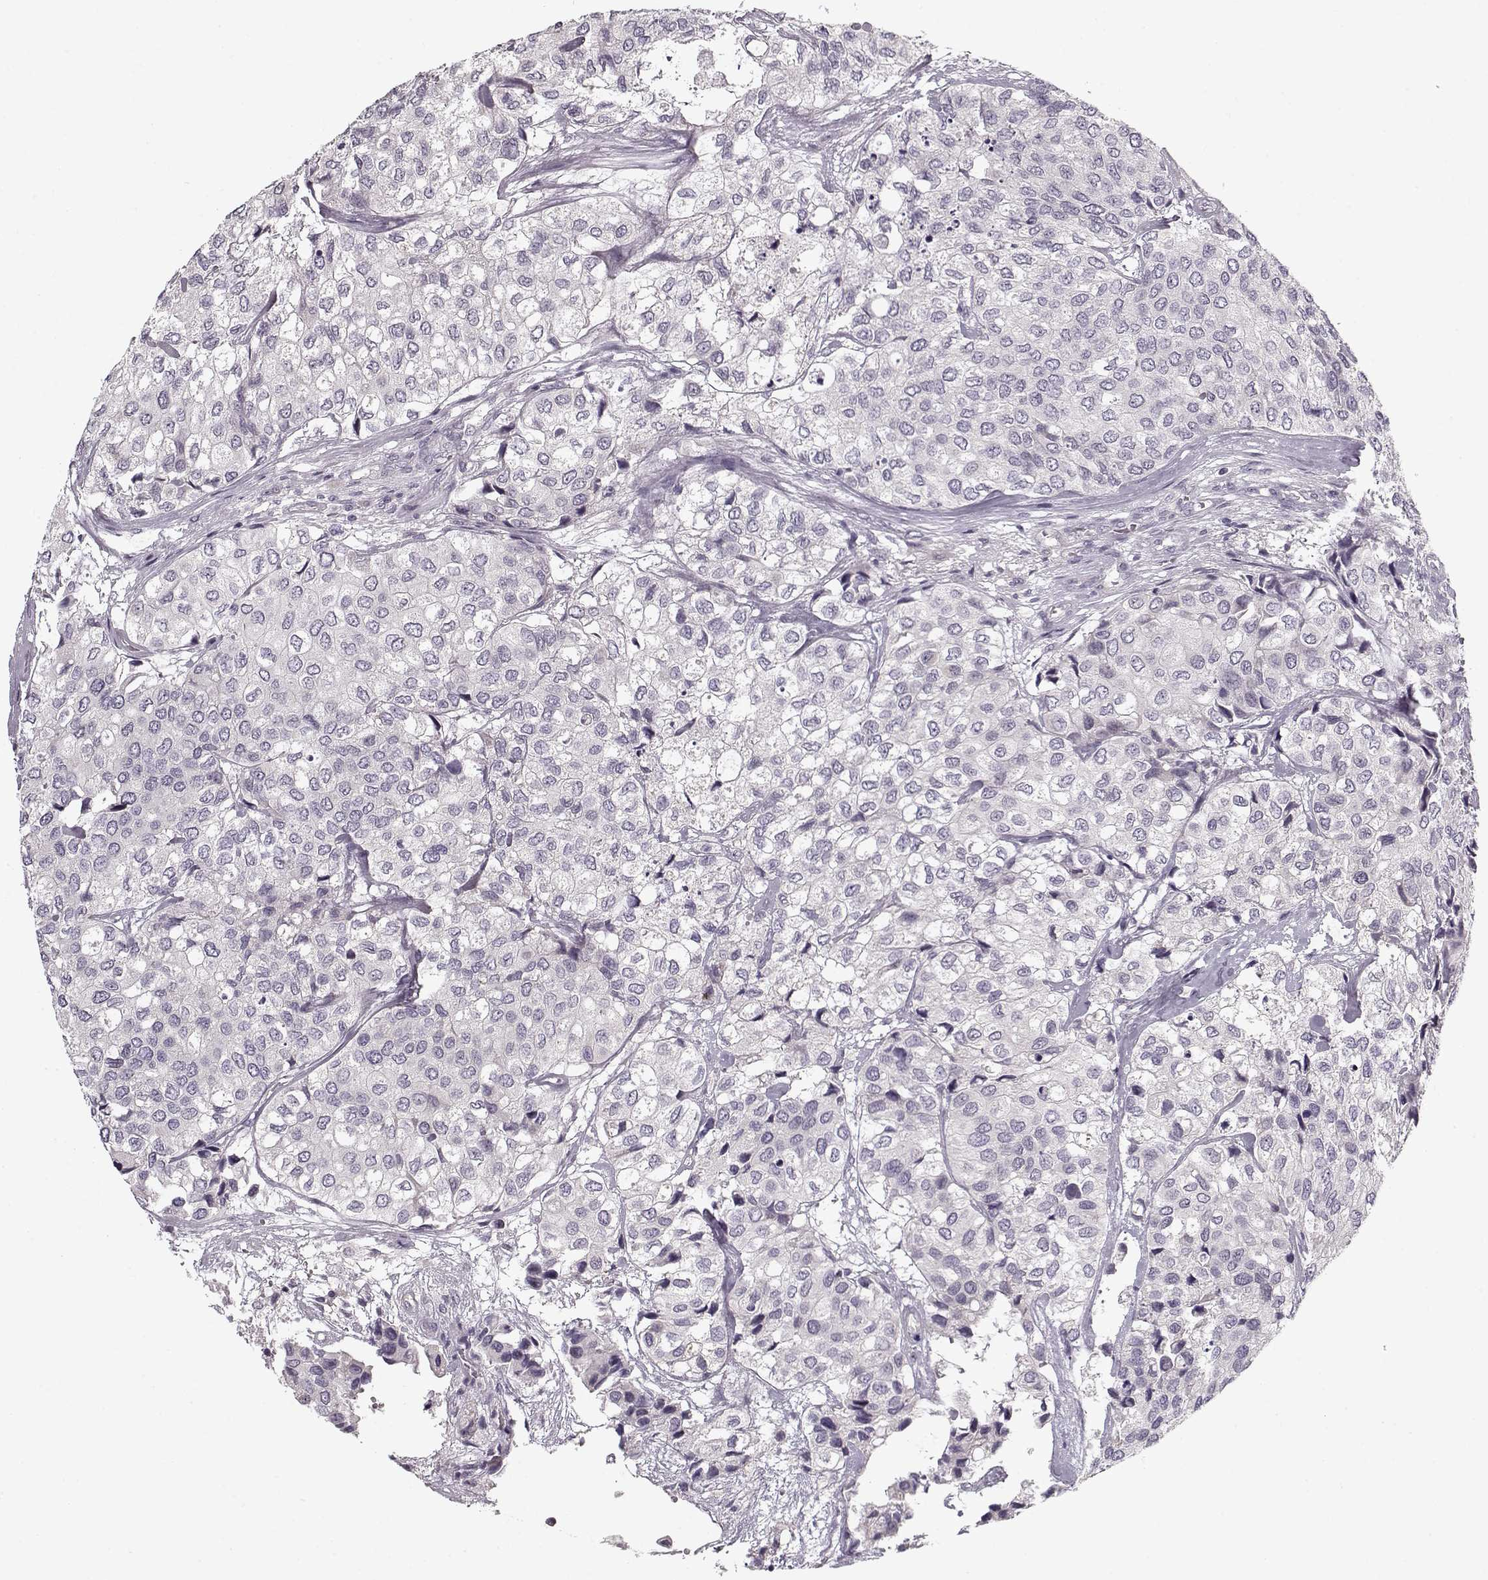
{"staining": {"intensity": "negative", "quantity": "none", "location": "none"}, "tissue": "urothelial cancer", "cell_type": "Tumor cells", "image_type": "cancer", "snomed": [{"axis": "morphology", "description": "Urothelial carcinoma, High grade"}, {"axis": "topography", "description": "Urinary bladder"}], "caption": "The image demonstrates no staining of tumor cells in high-grade urothelial carcinoma. The staining is performed using DAB brown chromogen with nuclei counter-stained in using hematoxylin.", "gene": "PNMT", "patient": {"sex": "male", "age": 73}}